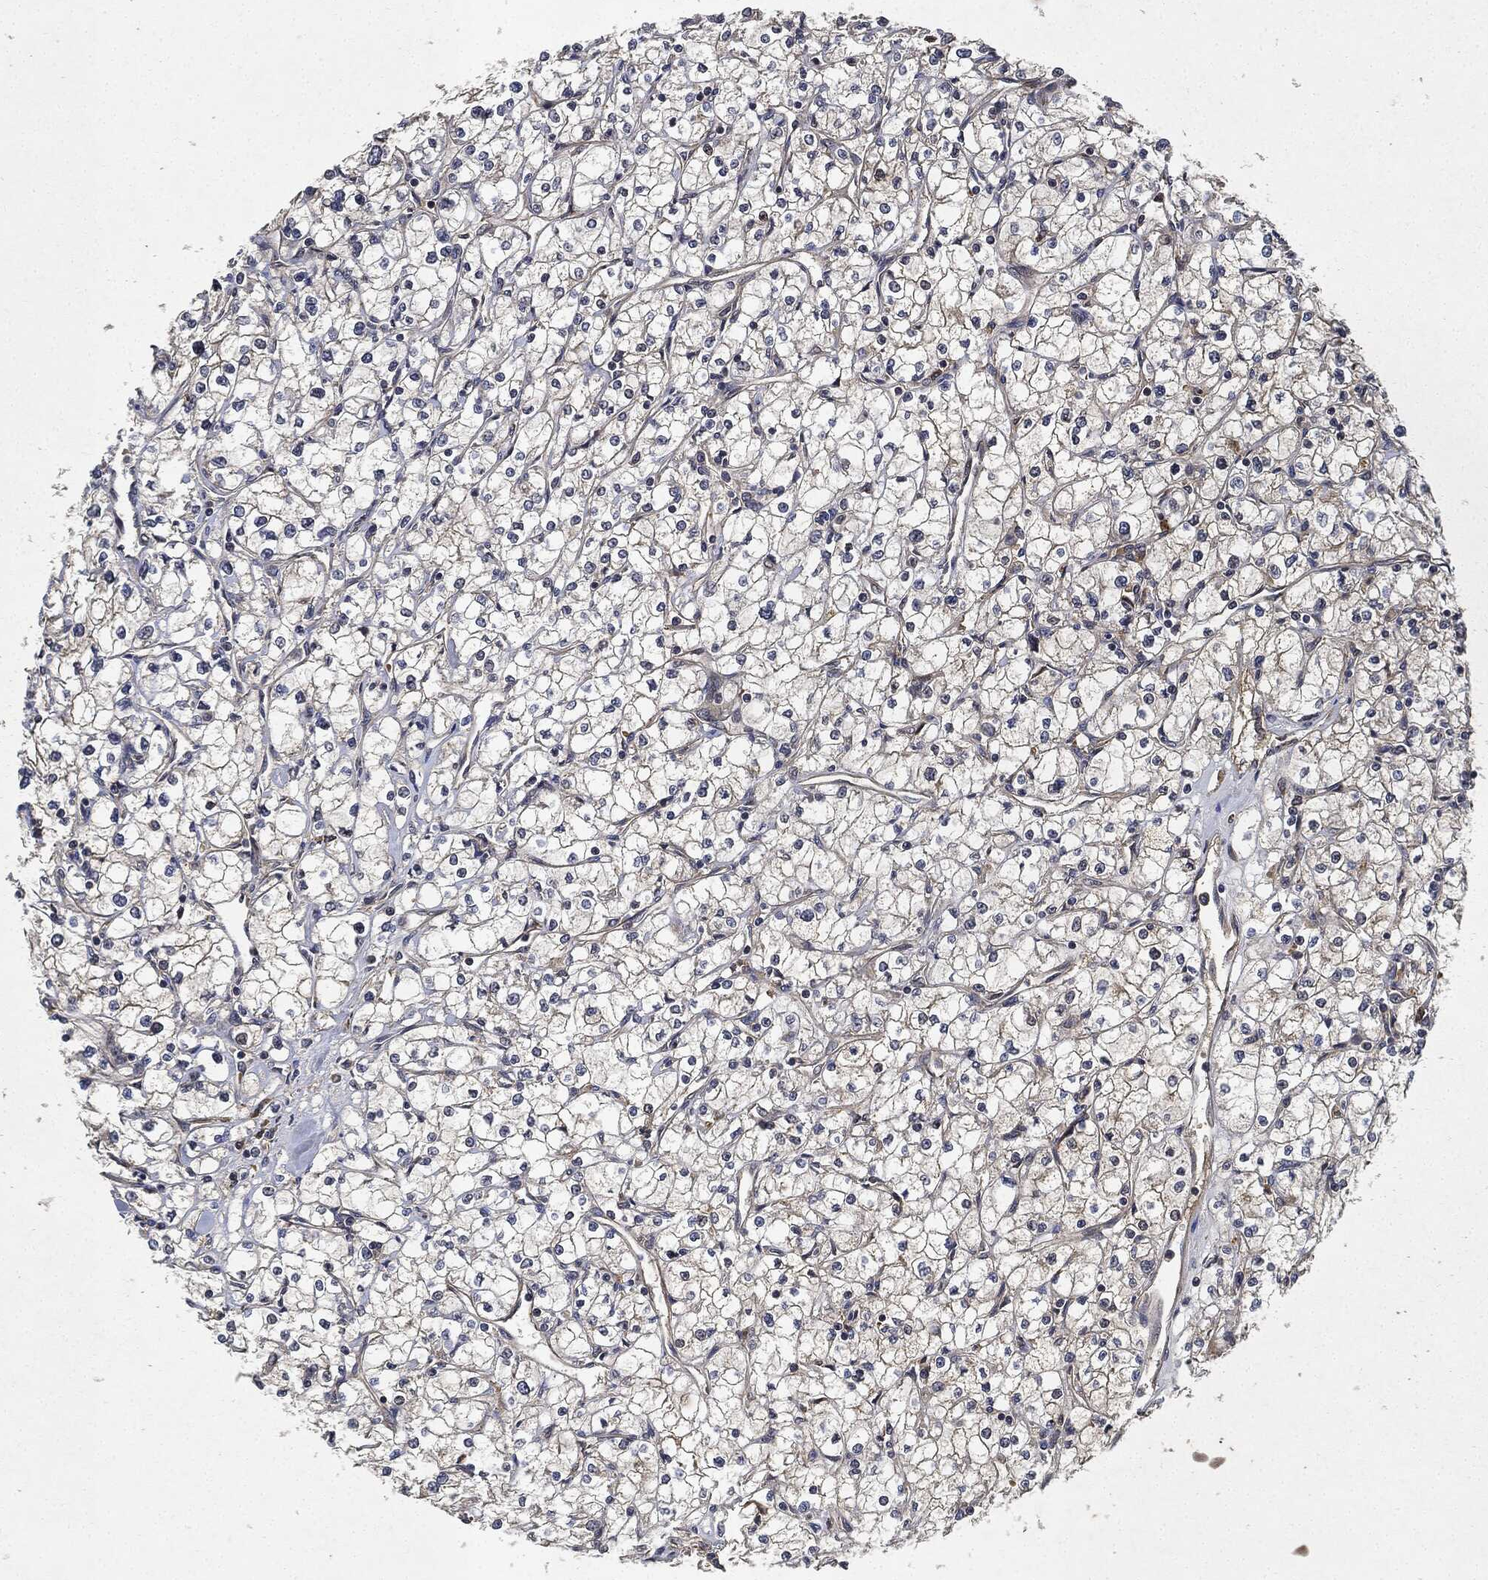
{"staining": {"intensity": "negative", "quantity": "none", "location": "none"}, "tissue": "renal cancer", "cell_type": "Tumor cells", "image_type": "cancer", "snomed": [{"axis": "morphology", "description": "Adenocarcinoma, NOS"}, {"axis": "topography", "description": "Kidney"}], "caption": "Renal cancer (adenocarcinoma) was stained to show a protein in brown. There is no significant expression in tumor cells.", "gene": "MLST8", "patient": {"sex": "male", "age": 67}}